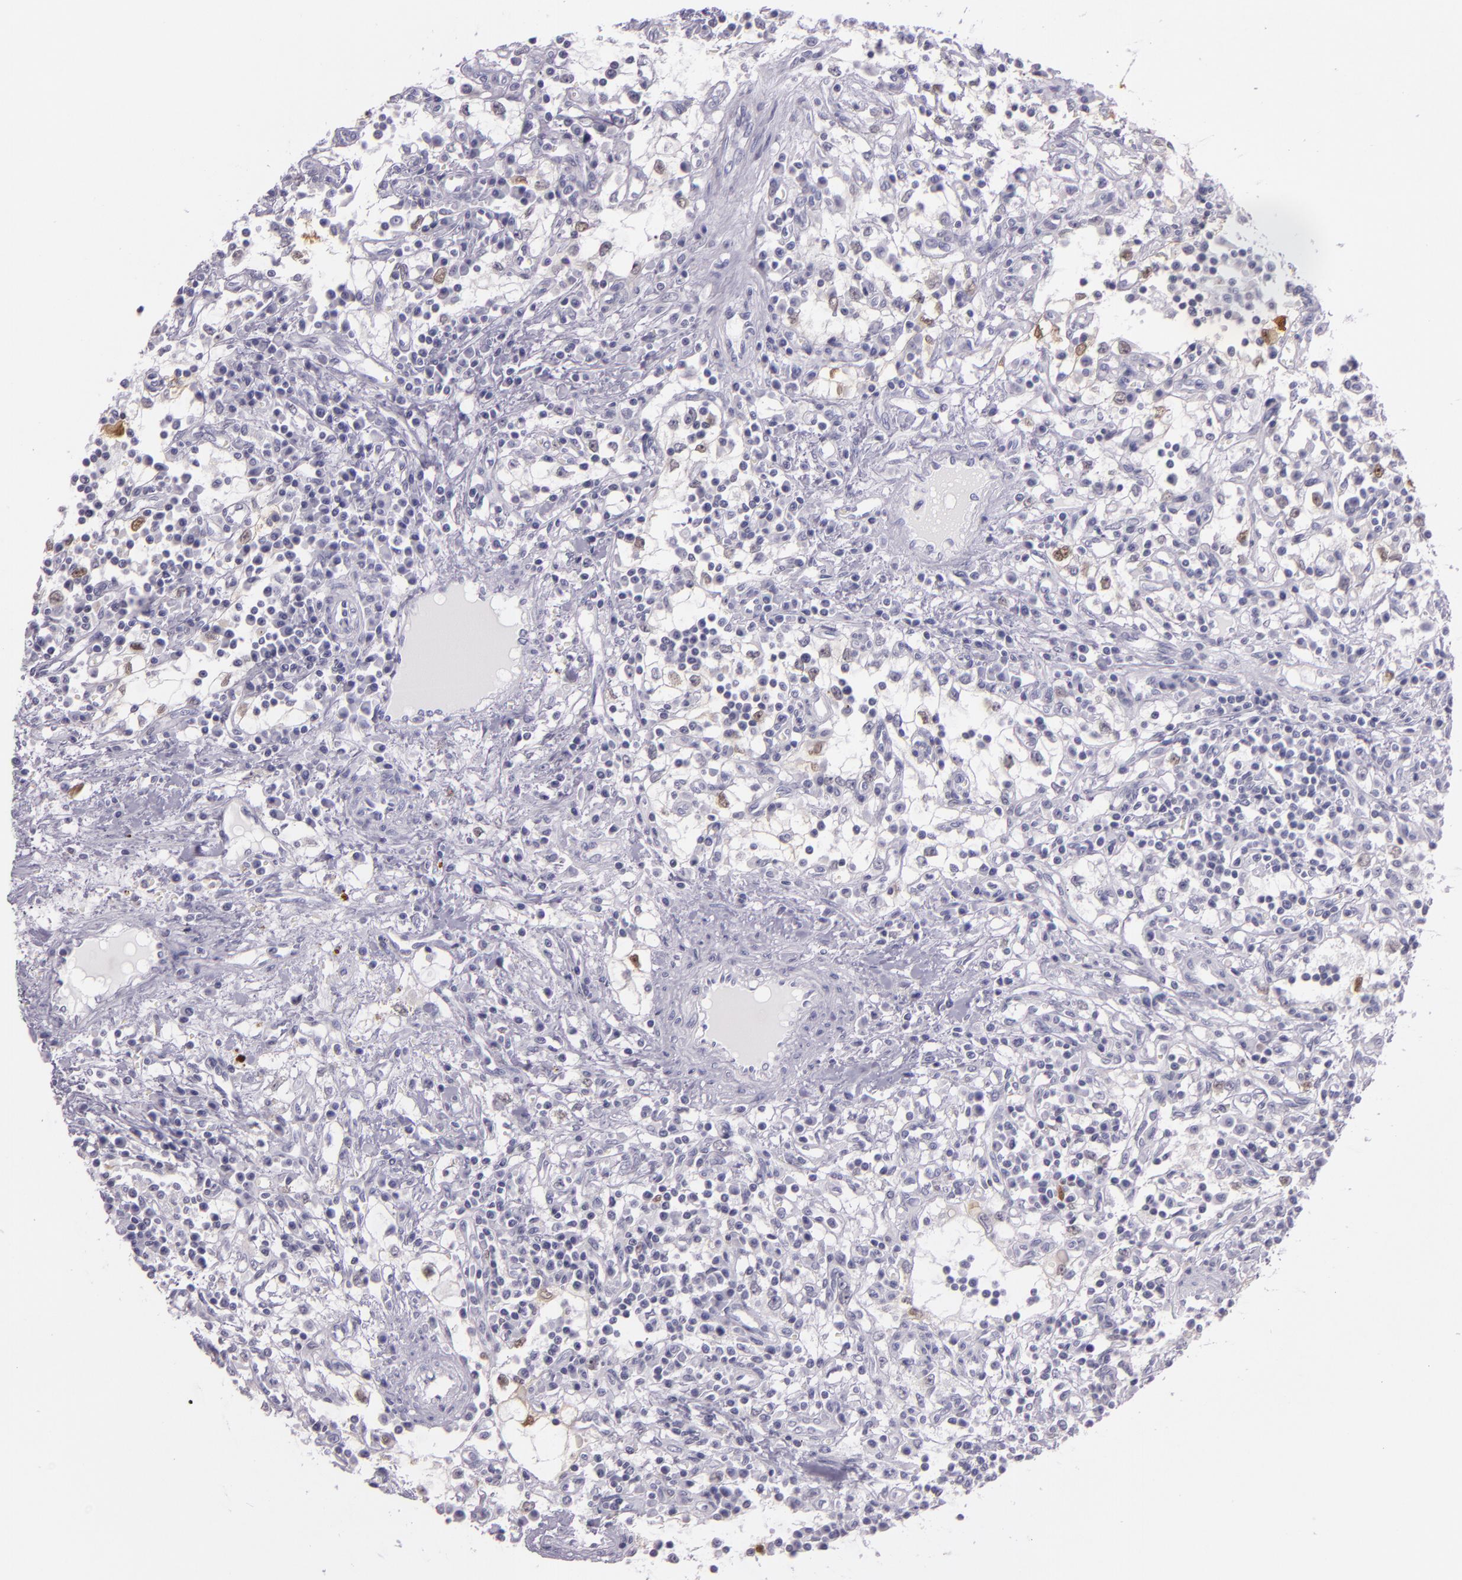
{"staining": {"intensity": "negative", "quantity": "none", "location": "none"}, "tissue": "renal cancer", "cell_type": "Tumor cells", "image_type": "cancer", "snomed": [{"axis": "morphology", "description": "Adenocarcinoma, NOS"}, {"axis": "topography", "description": "Kidney"}], "caption": "Renal cancer (adenocarcinoma) was stained to show a protein in brown. There is no significant staining in tumor cells.", "gene": "MT1A", "patient": {"sex": "male", "age": 82}}